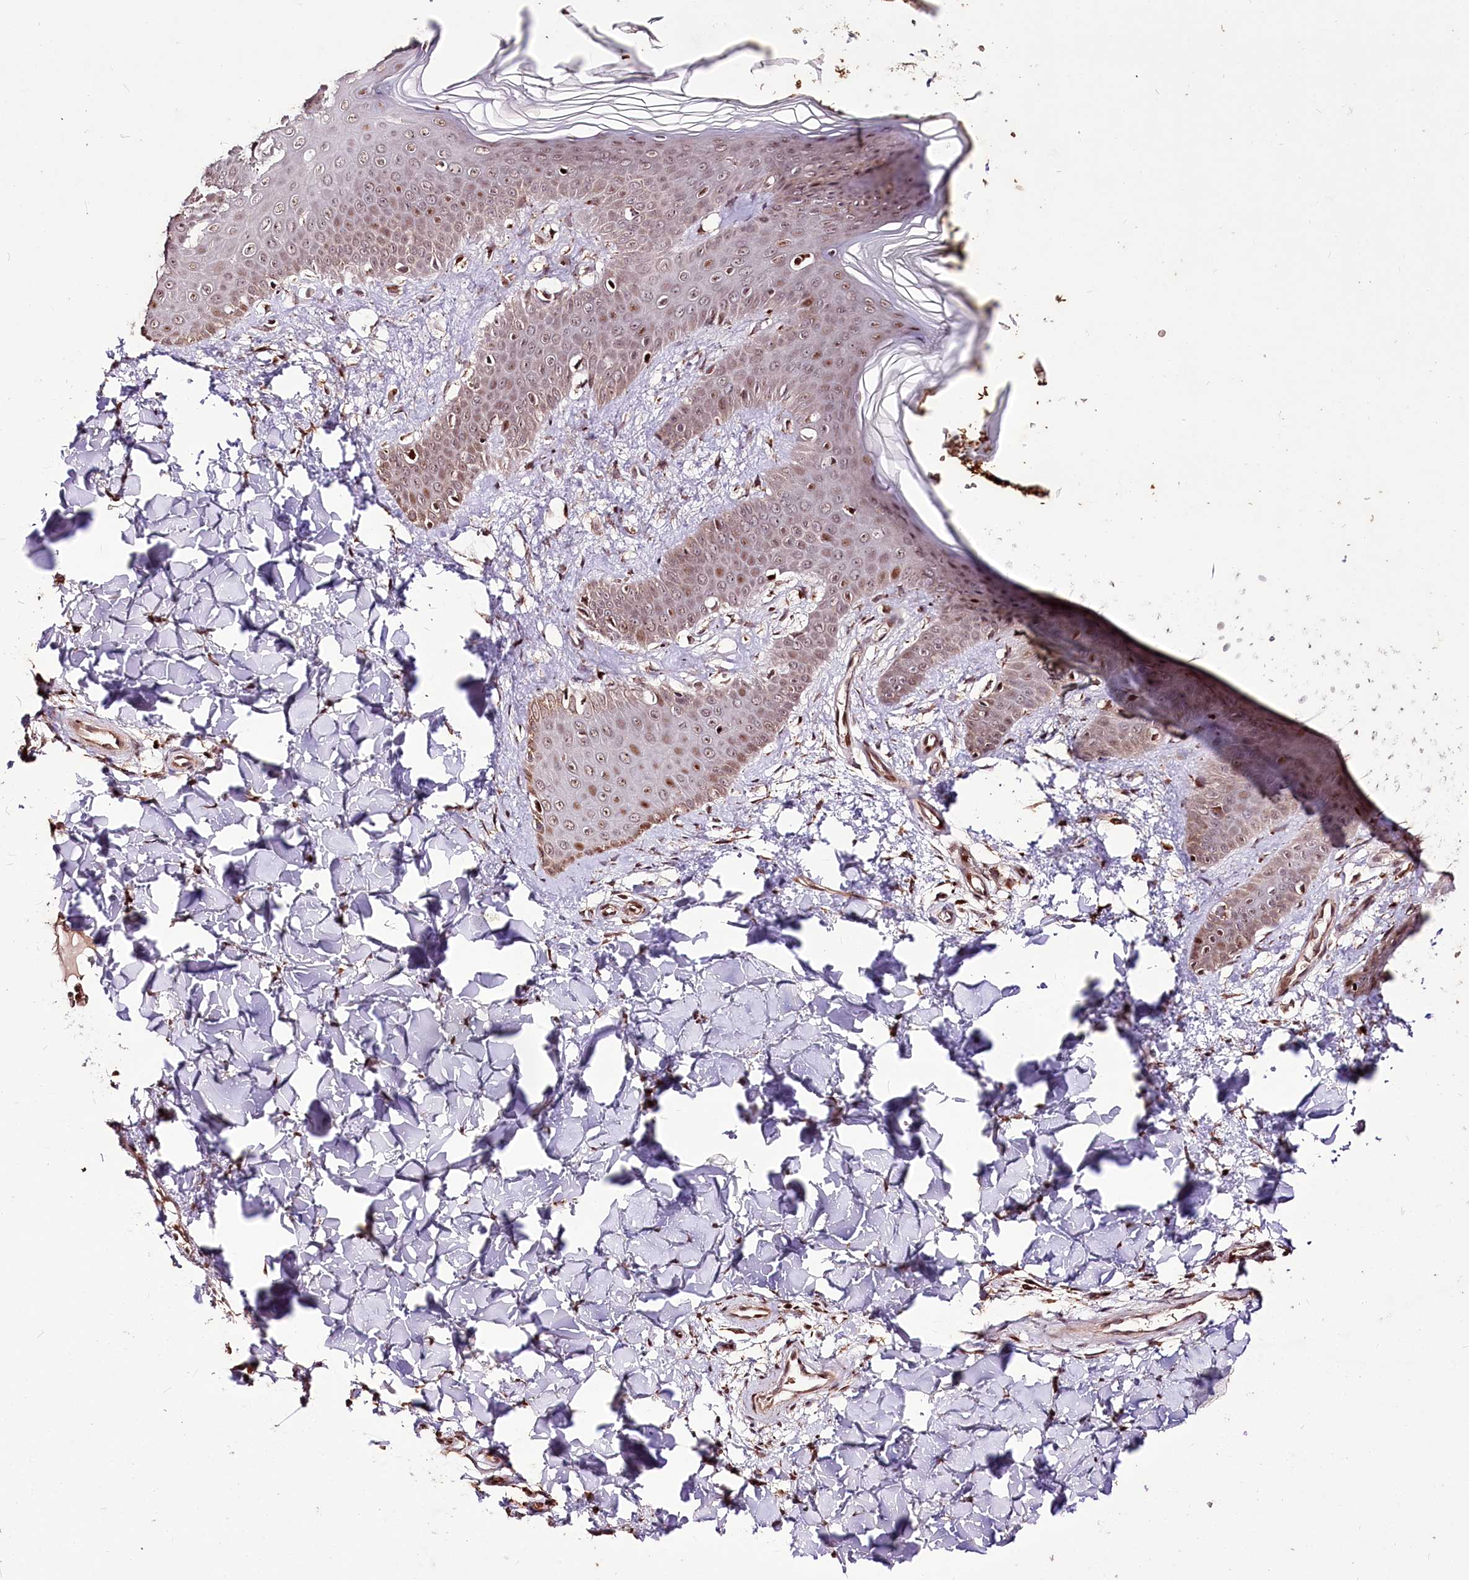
{"staining": {"intensity": "moderate", "quantity": ">75%", "location": "cytoplasmic/membranous,nuclear"}, "tissue": "skin", "cell_type": "Fibroblasts", "image_type": "normal", "snomed": [{"axis": "morphology", "description": "Normal tissue, NOS"}, {"axis": "topography", "description": "Skin"}], "caption": "DAB immunohistochemical staining of benign skin shows moderate cytoplasmic/membranous,nuclear protein staining in about >75% of fibroblasts. (brown staining indicates protein expression, while blue staining denotes nuclei).", "gene": "CARD19", "patient": {"sex": "male", "age": 36}}